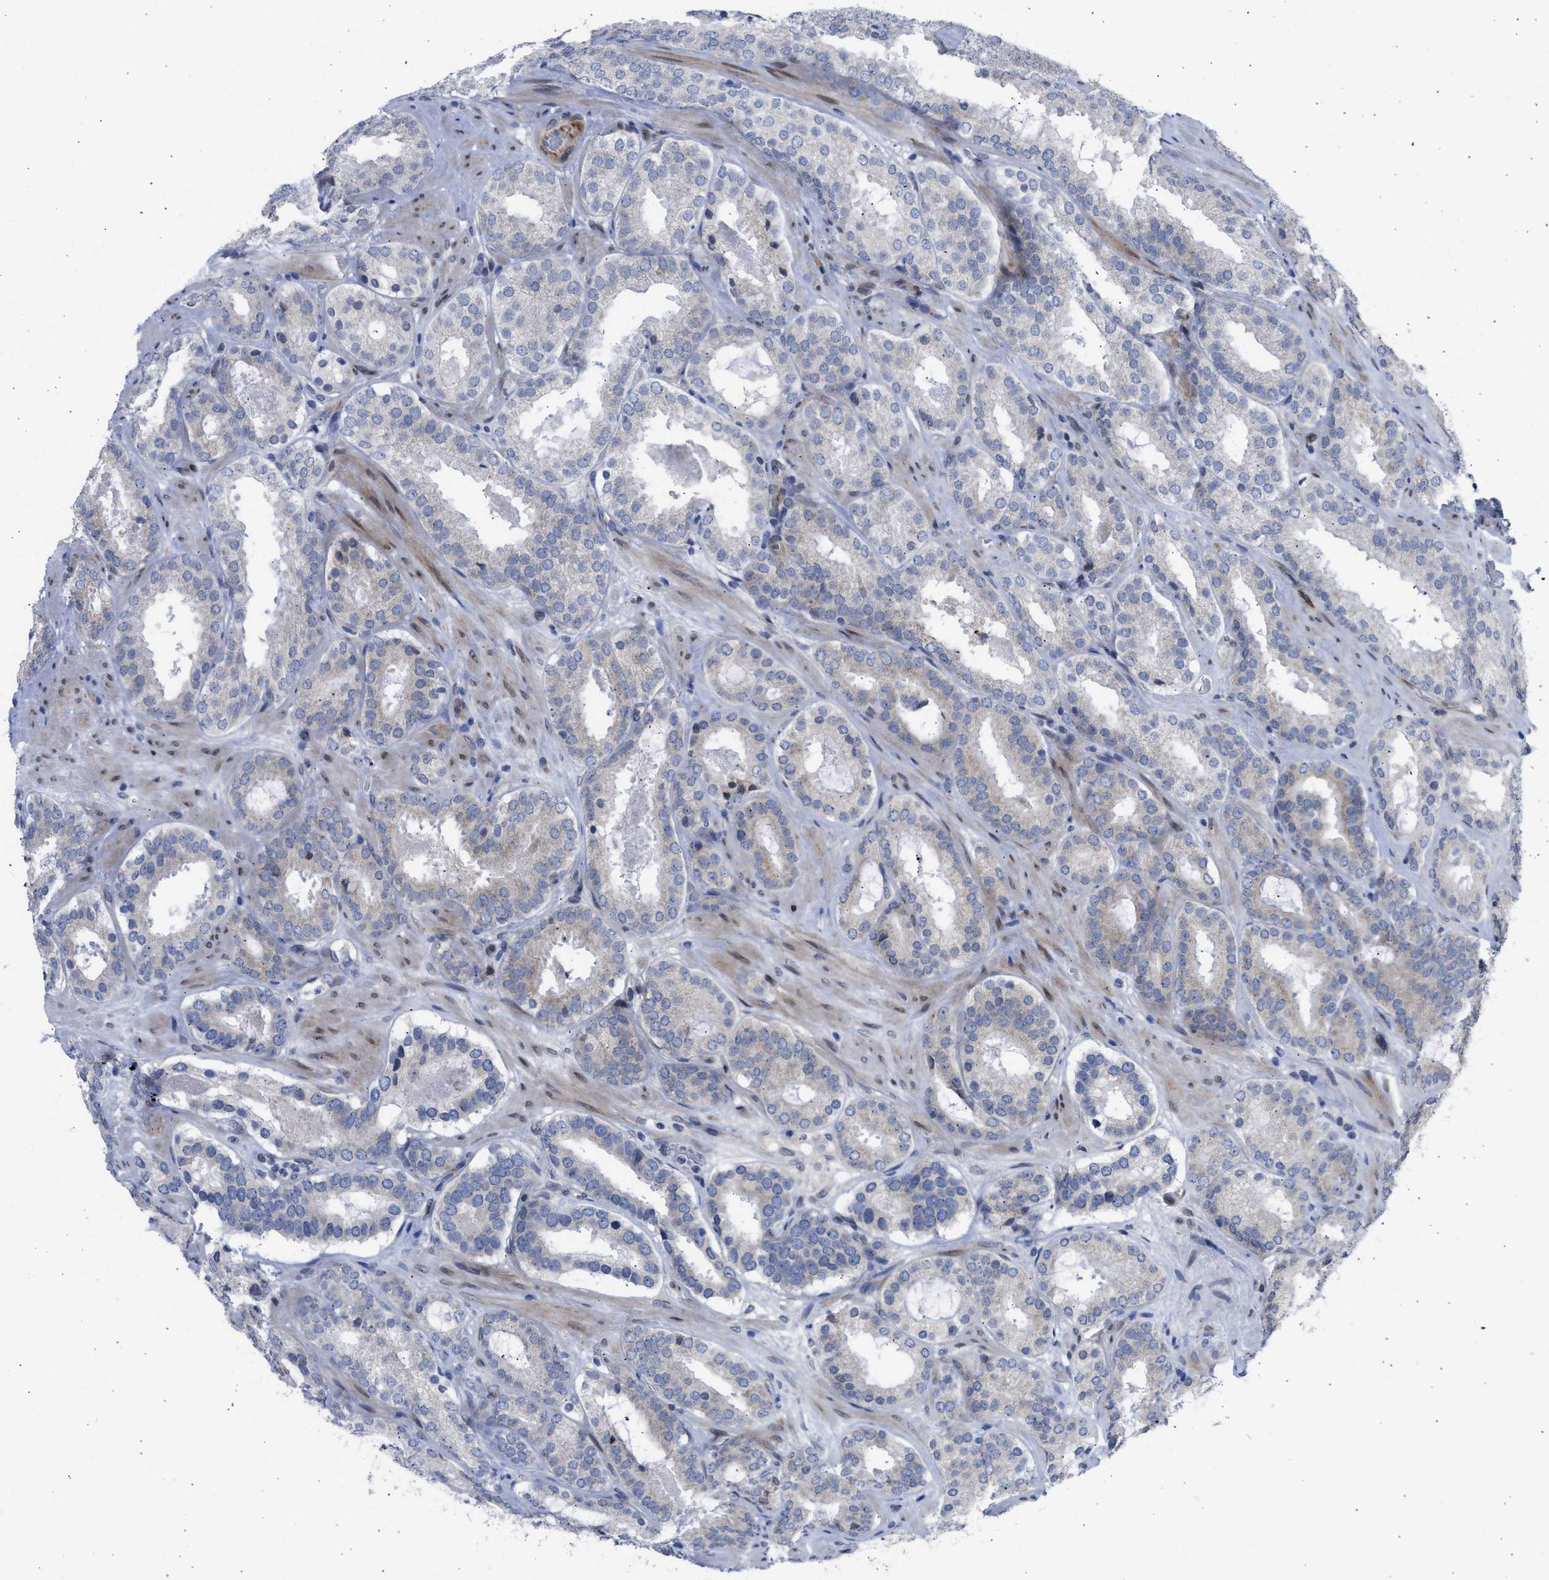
{"staining": {"intensity": "negative", "quantity": "none", "location": "none"}, "tissue": "prostate cancer", "cell_type": "Tumor cells", "image_type": "cancer", "snomed": [{"axis": "morphology", "description": "Adenocarcinoma, Low grade"}, {"axis": "topography", "description": "Prostate"}], "caption": "Immunohistochemistry of human prostate cancer reveals no expression in tumor cells.", "gene": "NUP35", "patient": {"sex": "male", "age": 69}}